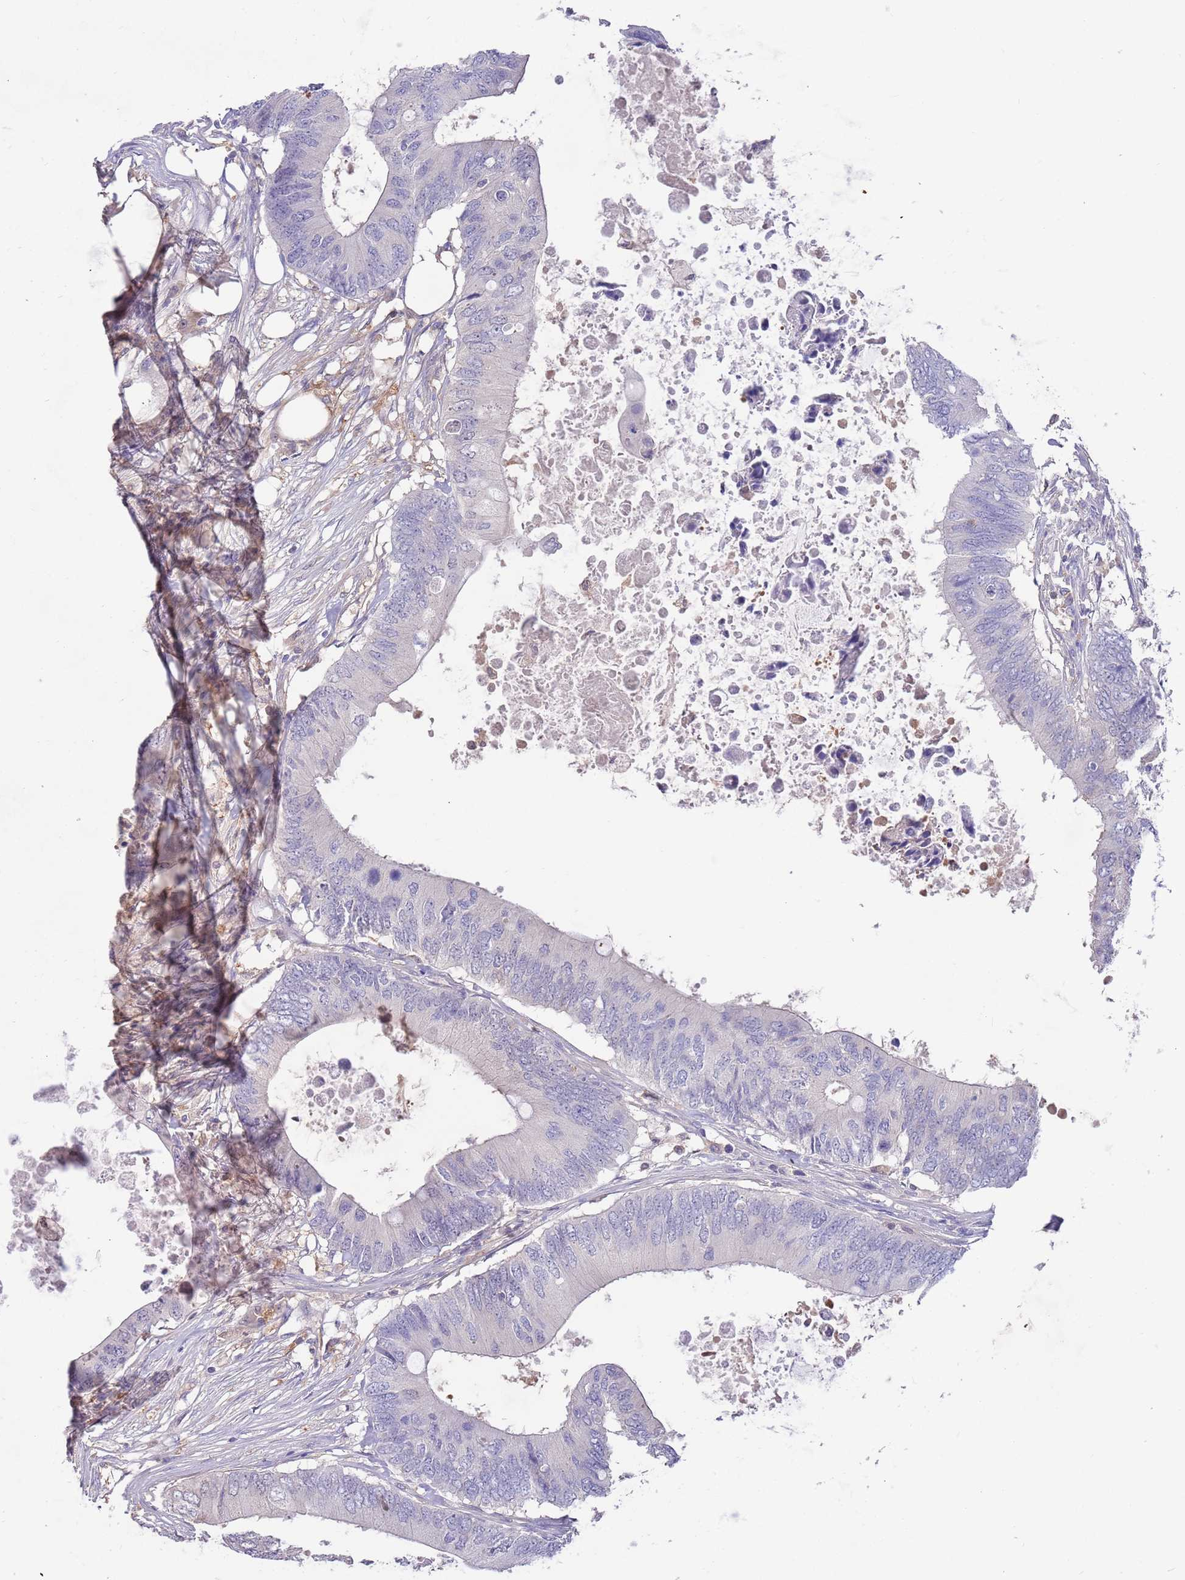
{"staining": {"intensity": "negative", "quantity": "none", "location": "none"}, "tissue": "colorectal cancer", "cell_type": "Tumor cells", "image_type": "cancer", "snomed": [{"axis": "morphology", "description": "Adenocarcinoma, NOS"}, {"axis": "topography", "description": "Colon"}], "caption": "Tumor cells are negative for brown protein staining in colorectal cancer.", "gene": "AP5S1", "patient": {"sex": "male", "age": 71}}